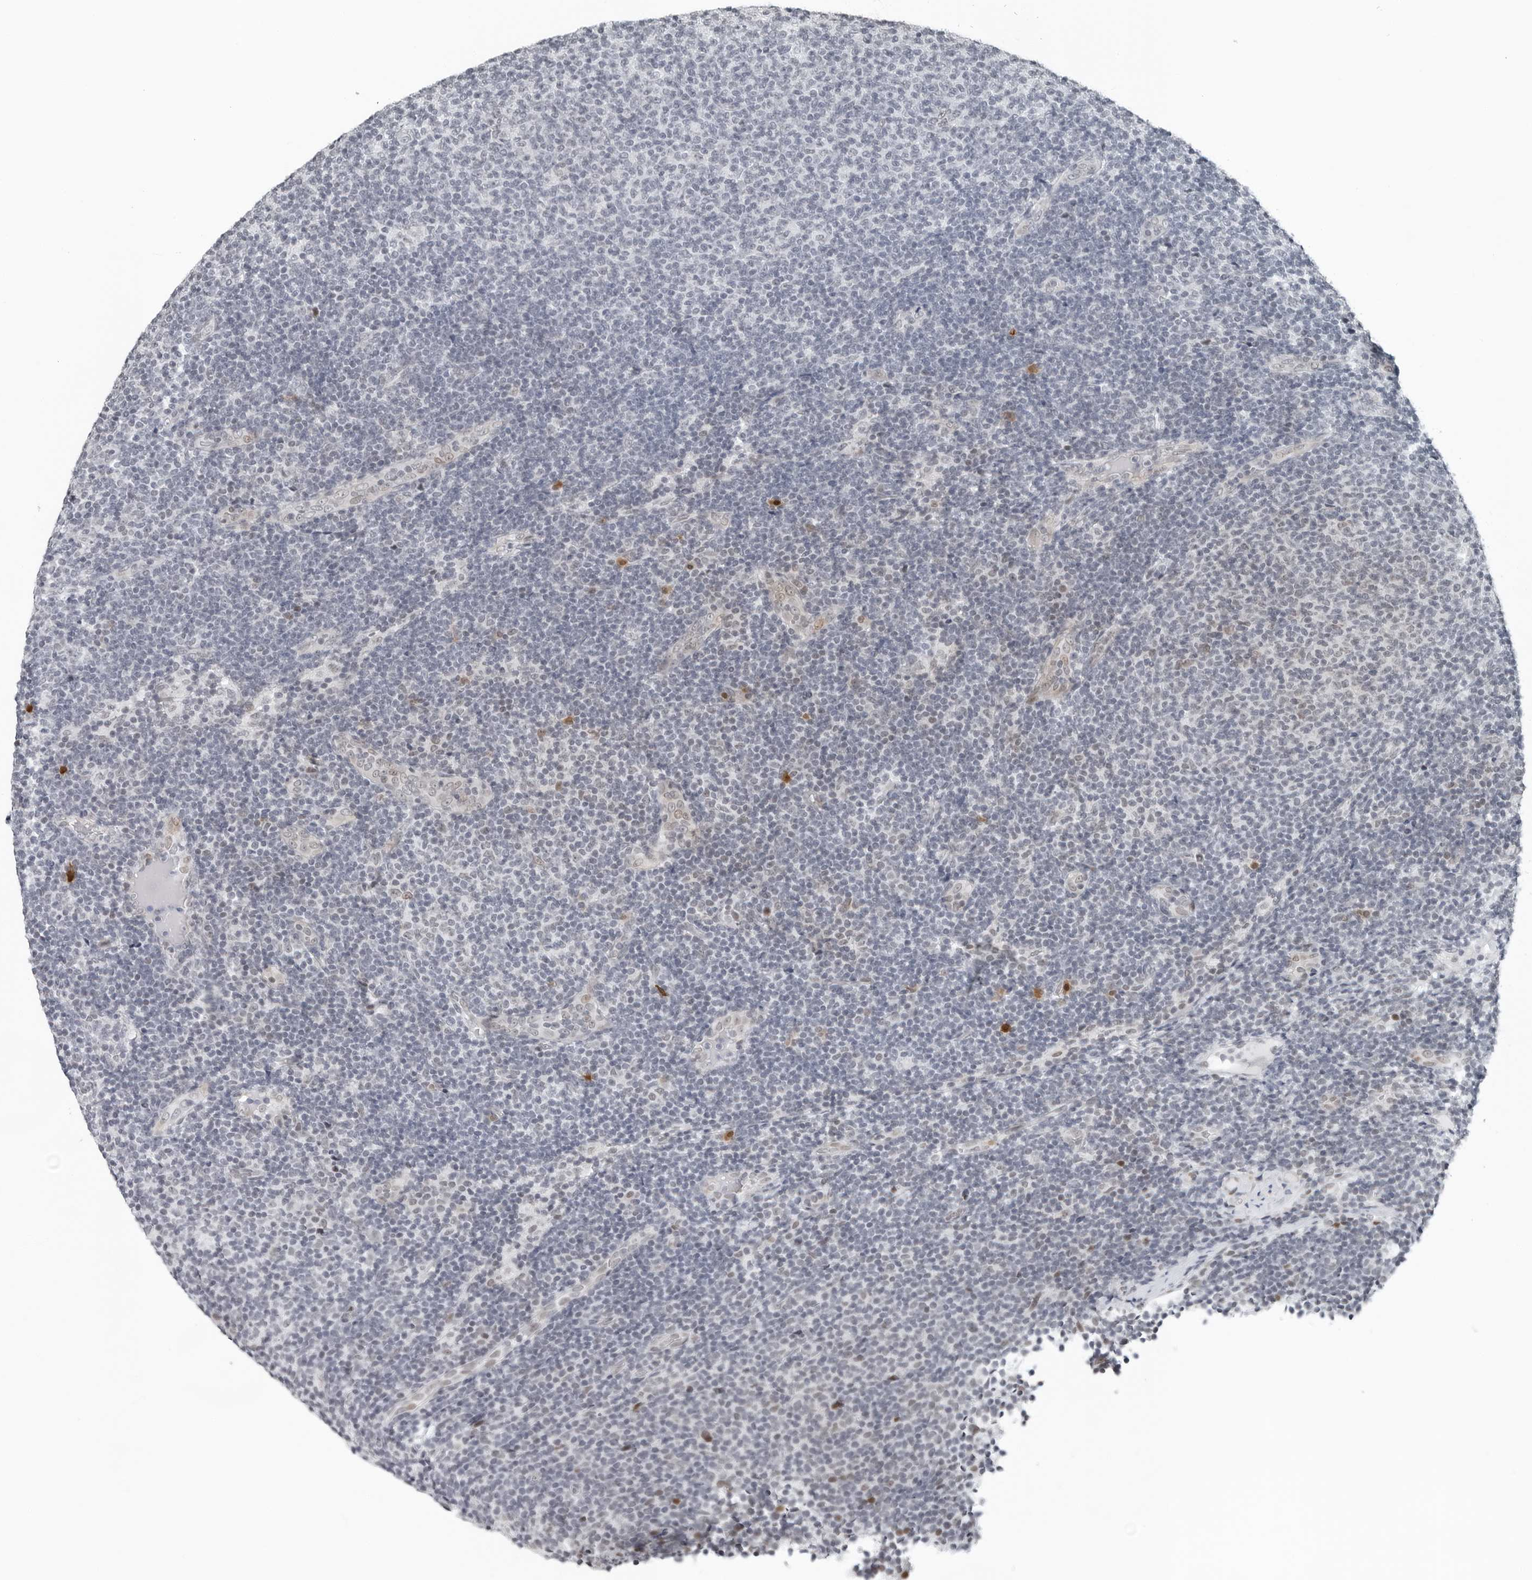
{"staining": {"intensity": "negative", "quantity": "none", "location": "none"}, "tissue": "lymphoma", "cell_type": "Tumor cells", "image_type": "cancer", "snomed": [{"axis": "morphology", "description": "Malignant lymphoma, non-Hodgkin's type, Low grade"}, {"axis": "topography", "description": "Lymph node"}], "caption": "Protein analysis of low-grade malignant lymphoma, non-Hodgkin's type demonstrates no significant positivity in tumor cells. (Brightfield microscopy of DAB IHC at high magnification).", "gene": "PPP1R42", "patient": {"sex": "male", "age": 66}}